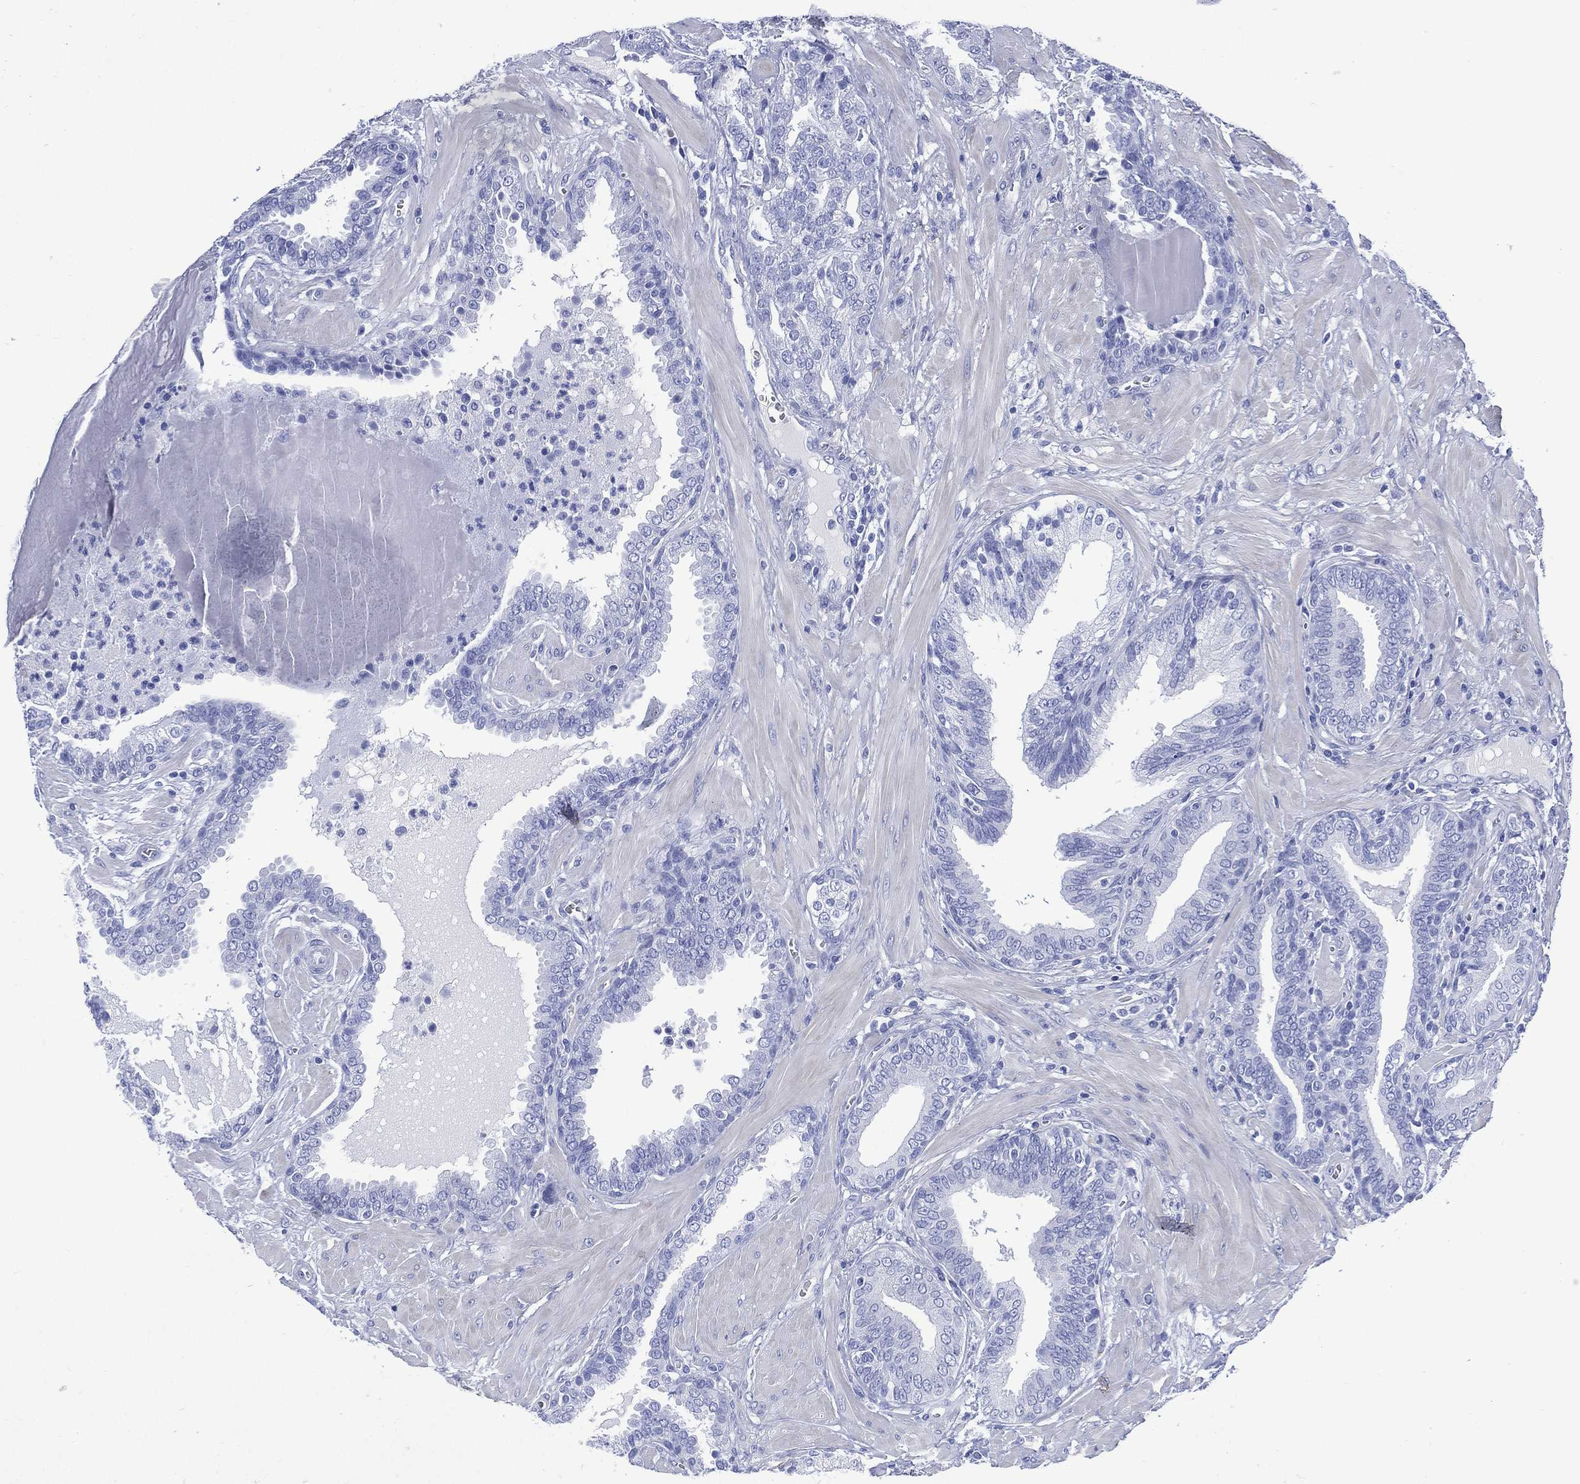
{"staining": {"intensity": "negative", "quantity": "none", "location": "none"}, "tissue": "prostate cancer", "cell_type": "Tumor cells", "image_type": "cancer", "snomed": [{"axis": "morphology", "description": "Adenocarcinoma, NOS"}, {"axis": "topography", "description": "Prostate"}], "caption": "Immunohistochemistry photomicrograph of neoplastic tissue: human prostate cancer stained with DAB (3,3'-diaminobenzidine) displays no significant protein expression in tumor cells.", "gene": "SHCBP1L", "patient": {"sex": "male", "age": 57}}